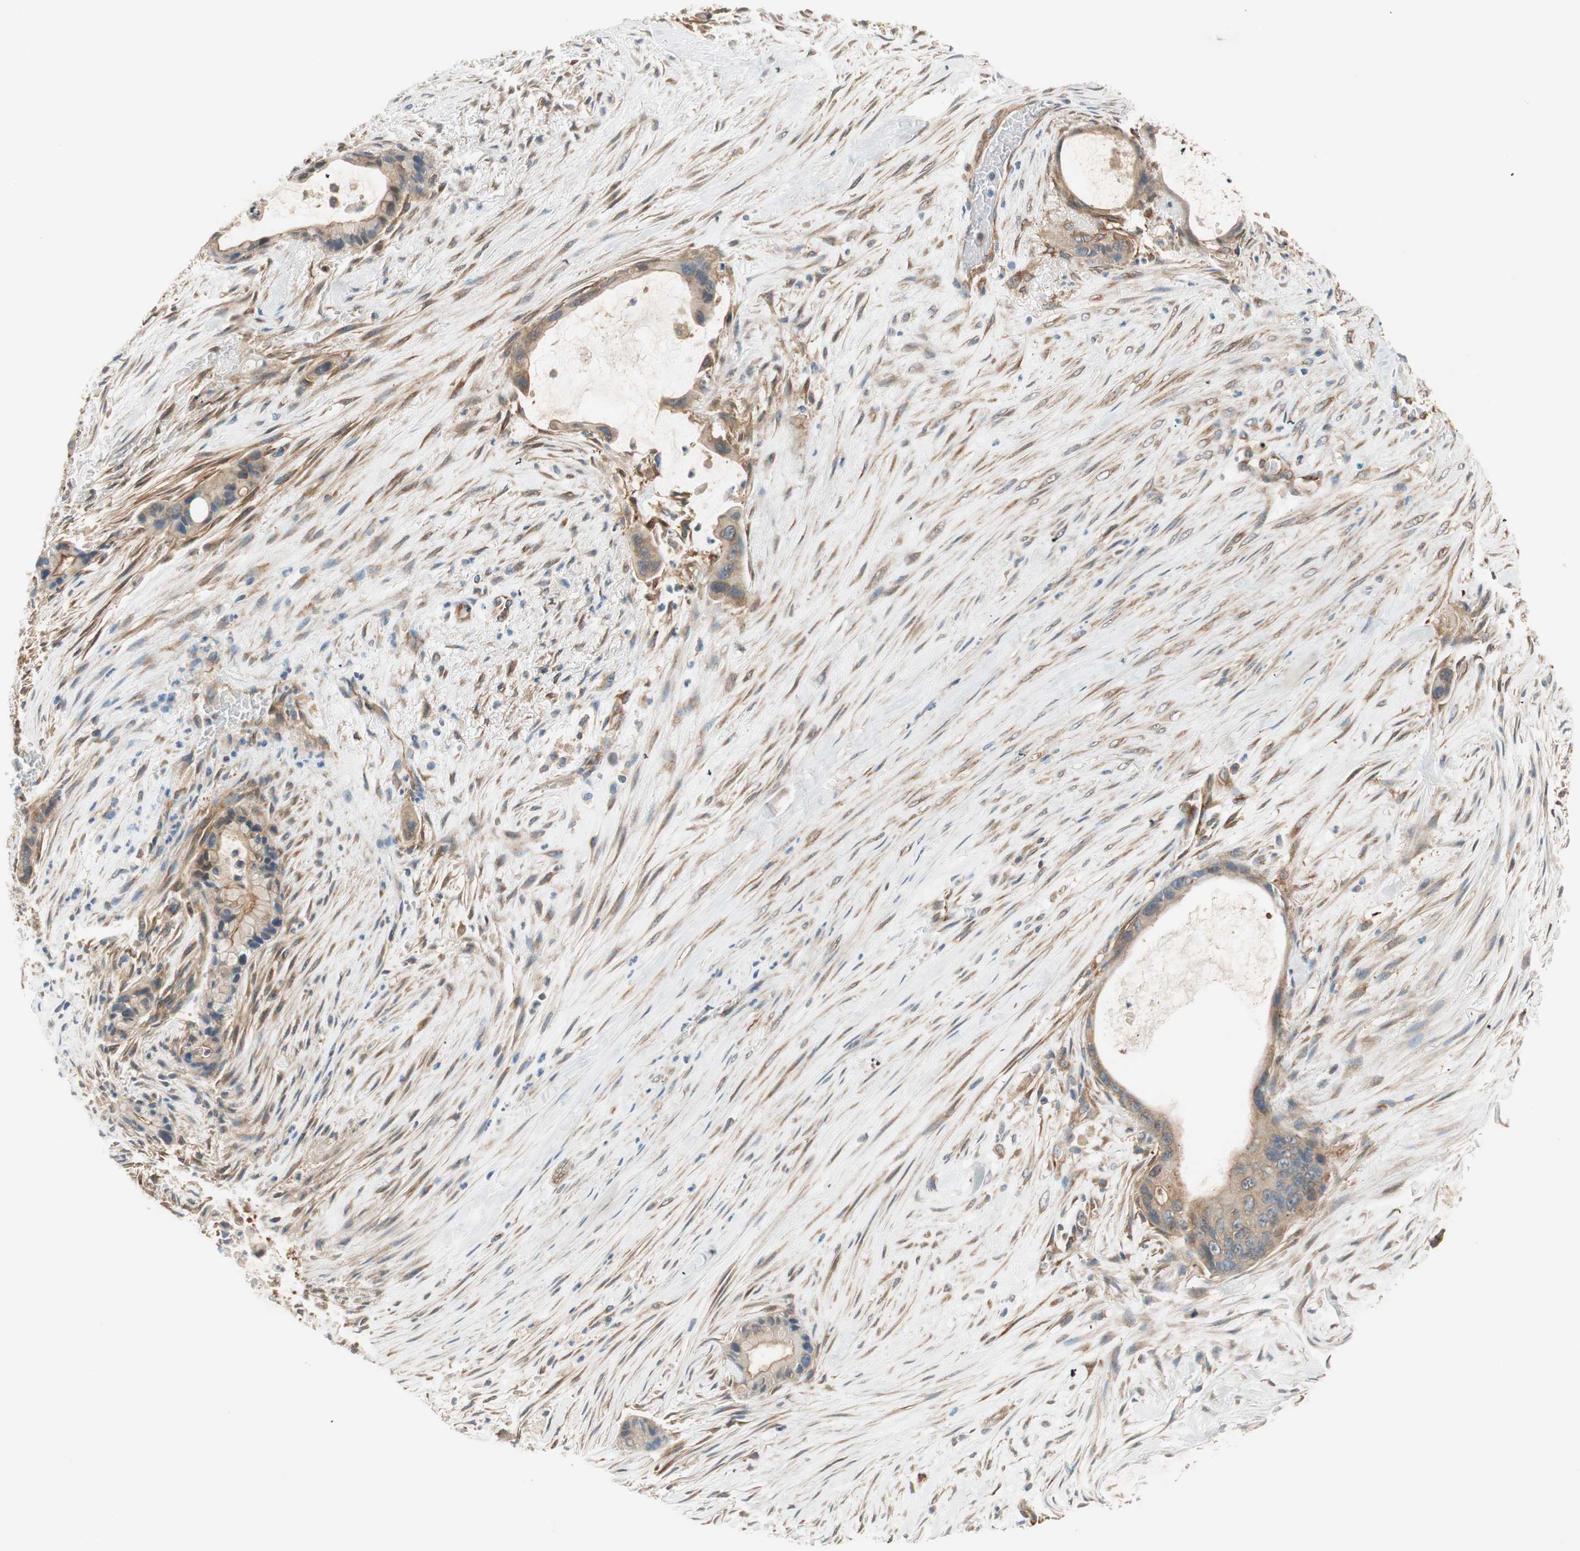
{"staining": {"intensity": "moderate", "quantity": ">75%", "location": "cytoplasmic/membranous"}, "tissue": "liver cancer", "cell_type": "Tumor cells", "image_type": "cancer", "snomed": [{"axis": "morphology", "description": "Cholangiocarcinoma"}, {"axis": "topography", "description": "Liver"}], "caption": "Protein positivity by immunohistochemistry exhibits moderate cytoplasmic/membranous staining in about >75% of tumor cells in cholangiocarcinoma (liver).", "gene": "WASL", "patient": {"sex": "female", "age": 55}}